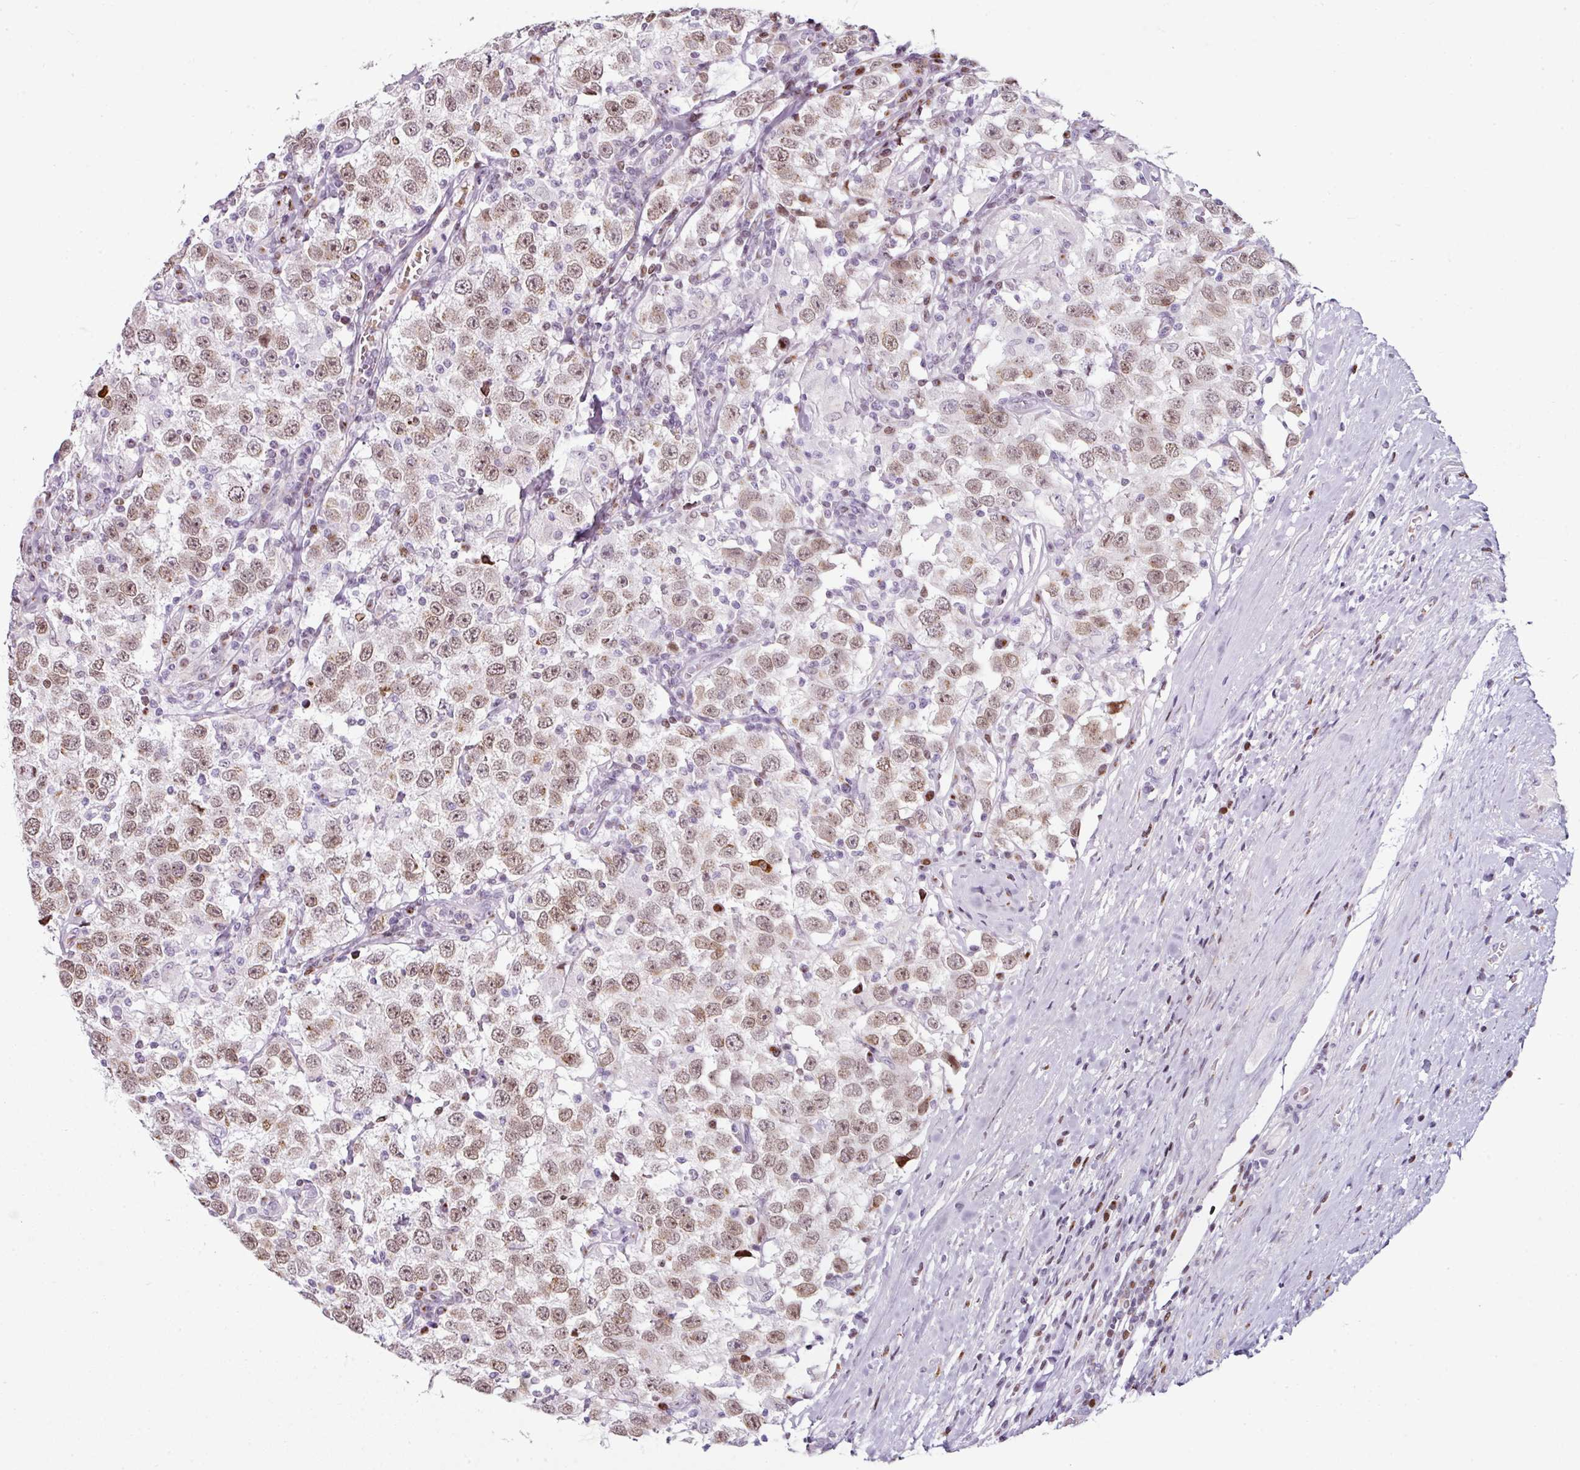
{"staining": {"intensity": "moderate", "quantity": ">75%", "location": "nuclear"}, "tissue": "testis cancer", "cell_type": "Tumor cells", "image_type": "cancer", "snomed": [{"axis": "morphology", "description": "Seminoma, NOS"}, {"axis": "topography", "description": "Testis"}], "caption": "Protein staining of testis seminoma tissue reveals moderate nuclear positivity in approximately >75% of tumor cells.", "gene": "SYT8", "patient": {"sex": "male", "age": 41}}